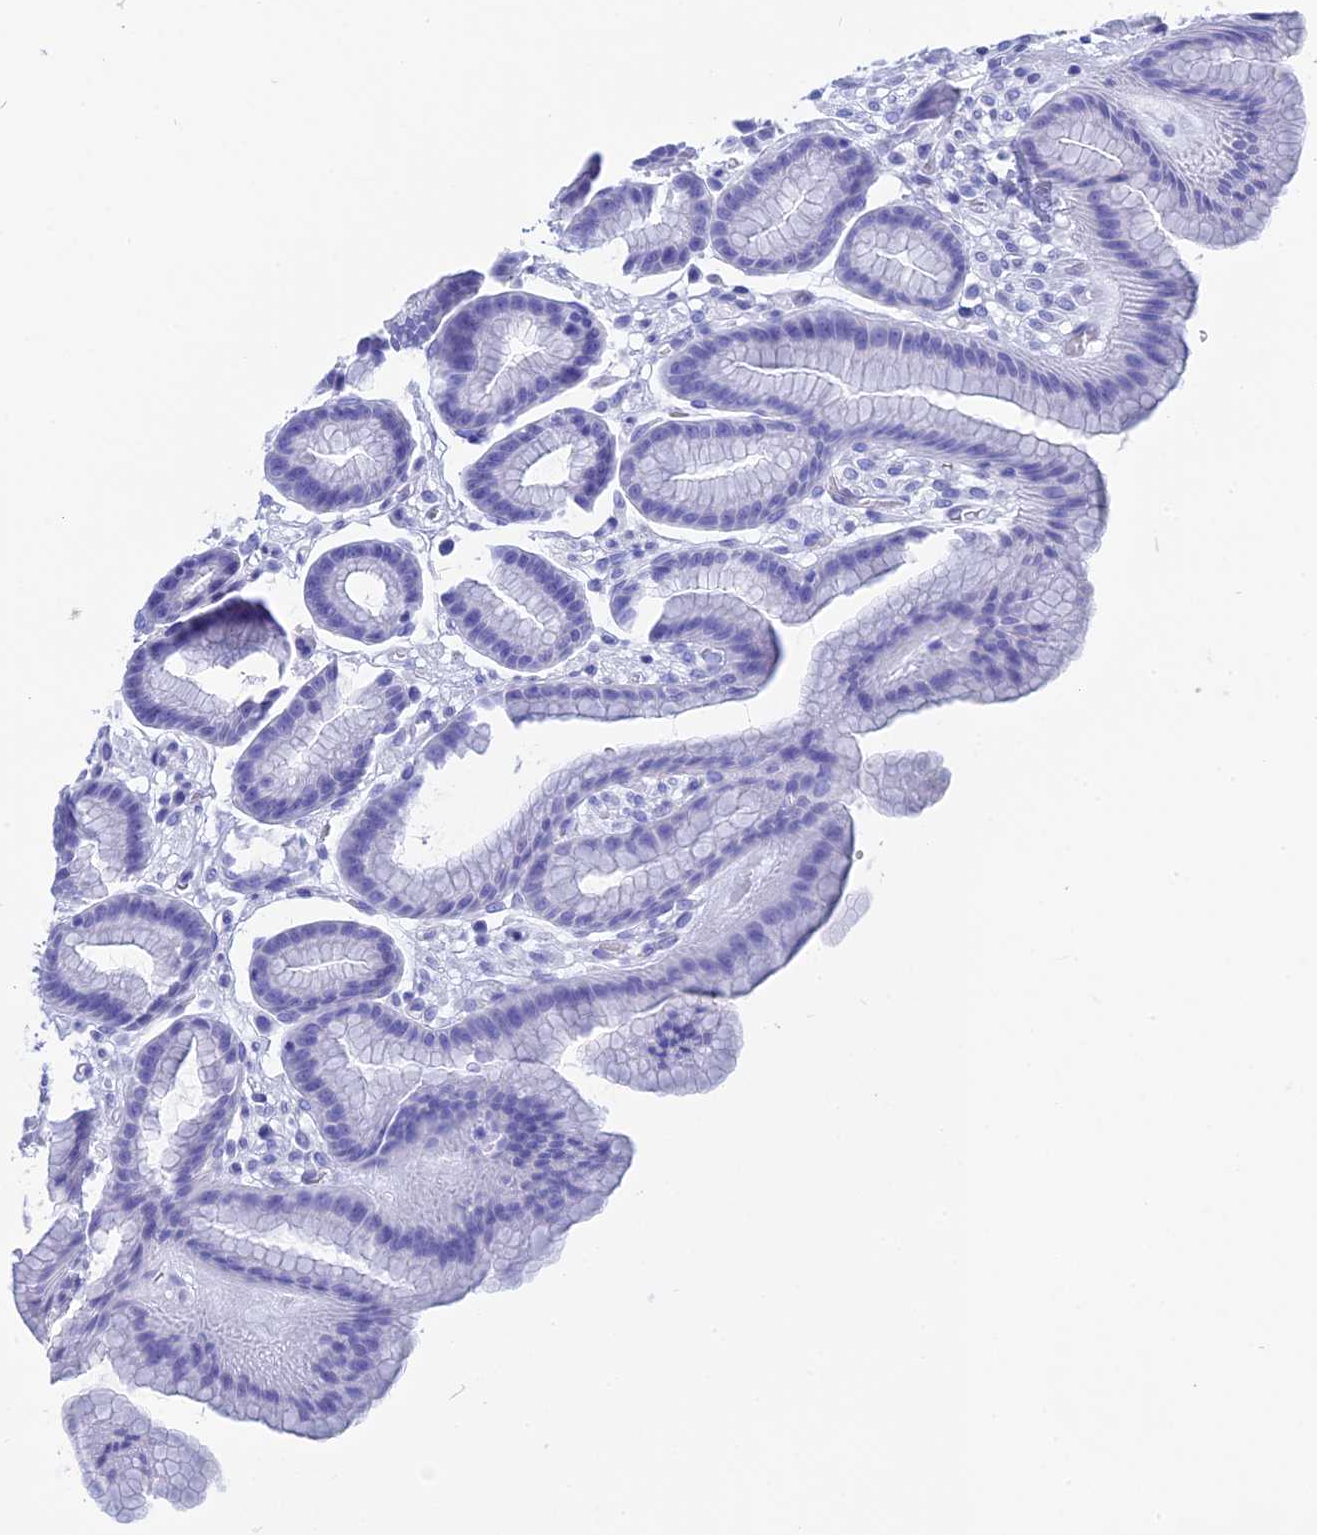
{"staining": {"intensity": "negative", "quantity": "none", "location": "none"}, "tissue": "stomach", "cell_type": "Glandular cells", "image_type": "normal", "snomed": [{"axis": "morphology", "description": "Normal tissue, NOS"}, {"axis": "topography", "description": "Stomach"}], "caption": "High power microscopy micrograph of an immunohistochemistry (IHC) photomicrograph of benign stomach, revealing no significant positivity in glandular cells. Nuclei are stained in blue.", "gene": "TEX101", "patient": {"sex": "male", "age": 42}}